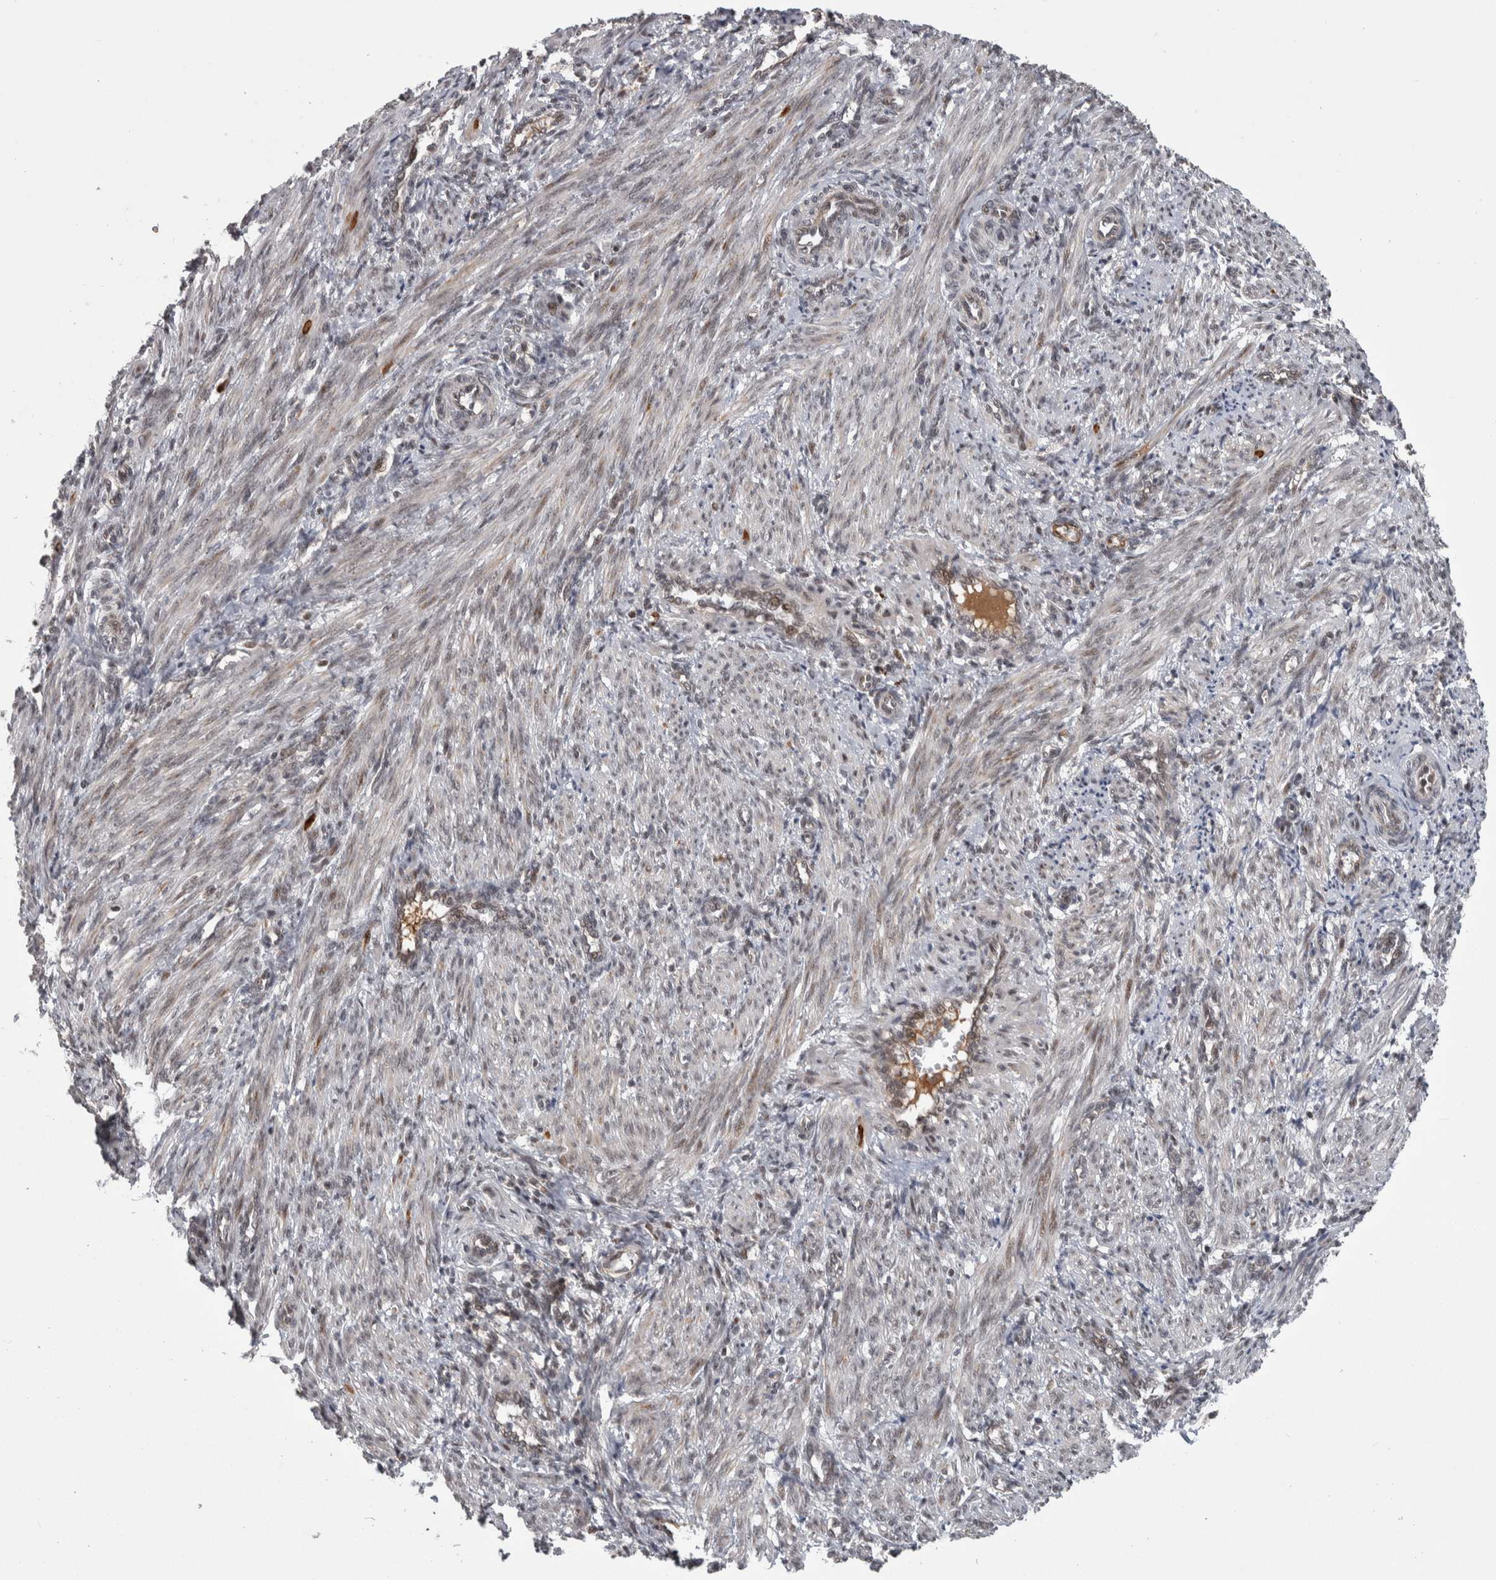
{"staining": {"intensity": "moderate", "quantity": "25%-75%", "location": "cytoplasmic/membranous,nuclear"}, "tissue": "smooth muscle", "cell_type": "Smooth muscle cells", "image_type": "normal", "snomed": [{"axis": "morphology", "description": "Normal tissue, NOS"}, {"axis": "topography", "description": "Endometrium"}], "caption": "Immunohistochemistry photomicrograph of benign smooth muscle: smooth muscle stained using immunohistochemistry demonstrates medium levels of moderate protein expression localized specifically in the cytoplasmic/membranous,nuclear of smooth muscle cells, appearing as a cytoplasmic/membranous,nuclear brown color.", "gene": "ZNF592", "patient": {"sex": "female", "age": 33}}